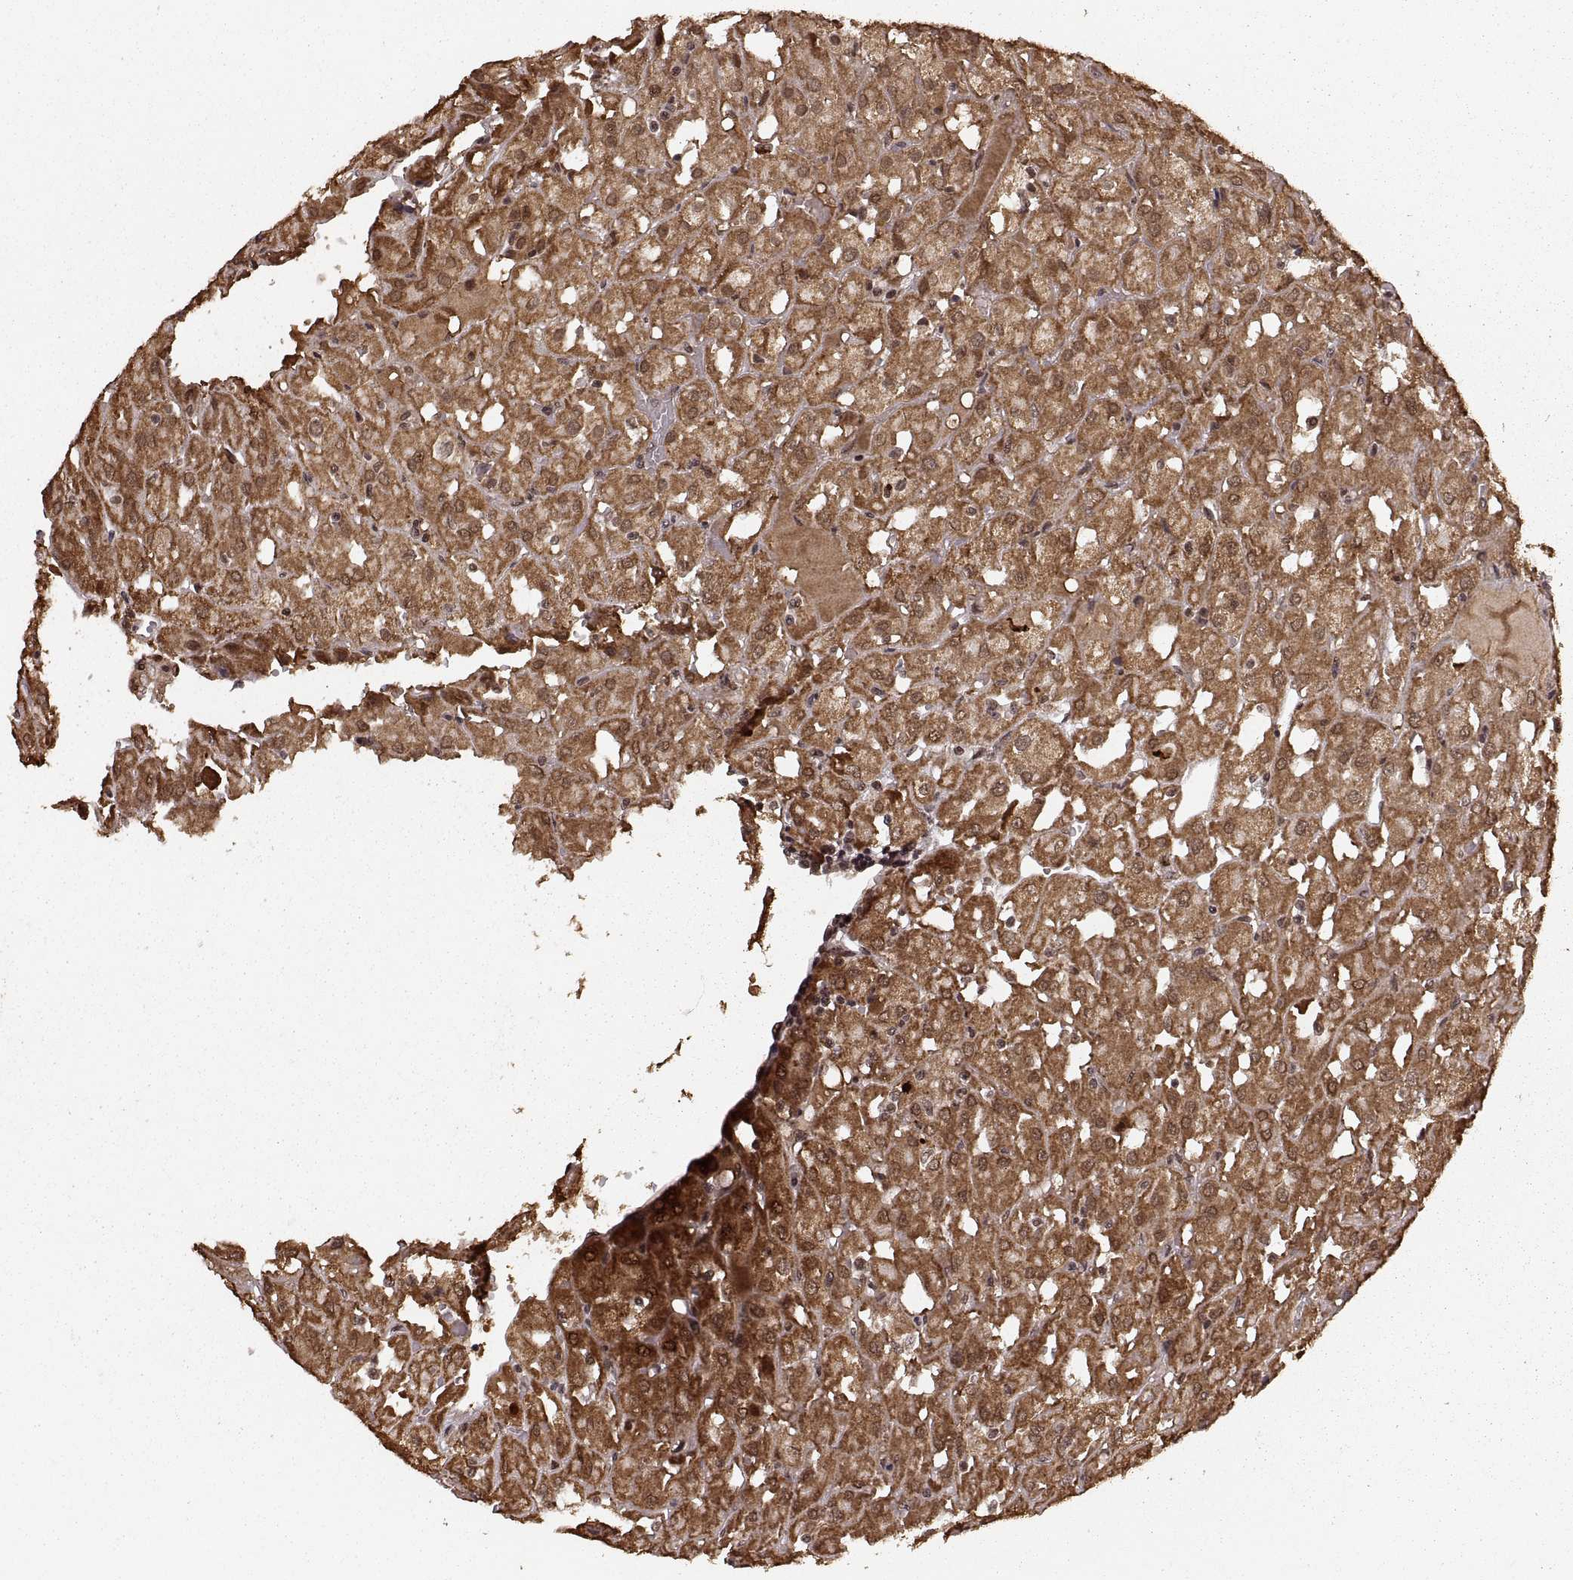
{"staining": {"intensity": "strong", "quantity": ">75%", "location": "cytoplasmic/membranous"}, "tissue": "renal cancer", "cell_type": "Tumor cells", "image_type": "cancer", "snomed": [{"axis": "morphology", "description": "Adenocarcinoma, NOS"}, {"axis": "topography", "description": "Kidney"}], "caption": "Protein expression analysis of renal cancer displays strong cytoplasmic/membranous staining in about >75% of tumor cells. The protein of interest is stained brown, and the nuclei are stained in blue (DAB (3,3'-diaminobenzidine) IHC with brightfield microscopy, high magnification).", "gene": "RFT1", "patient": {"sex": "male", "age": 72}}